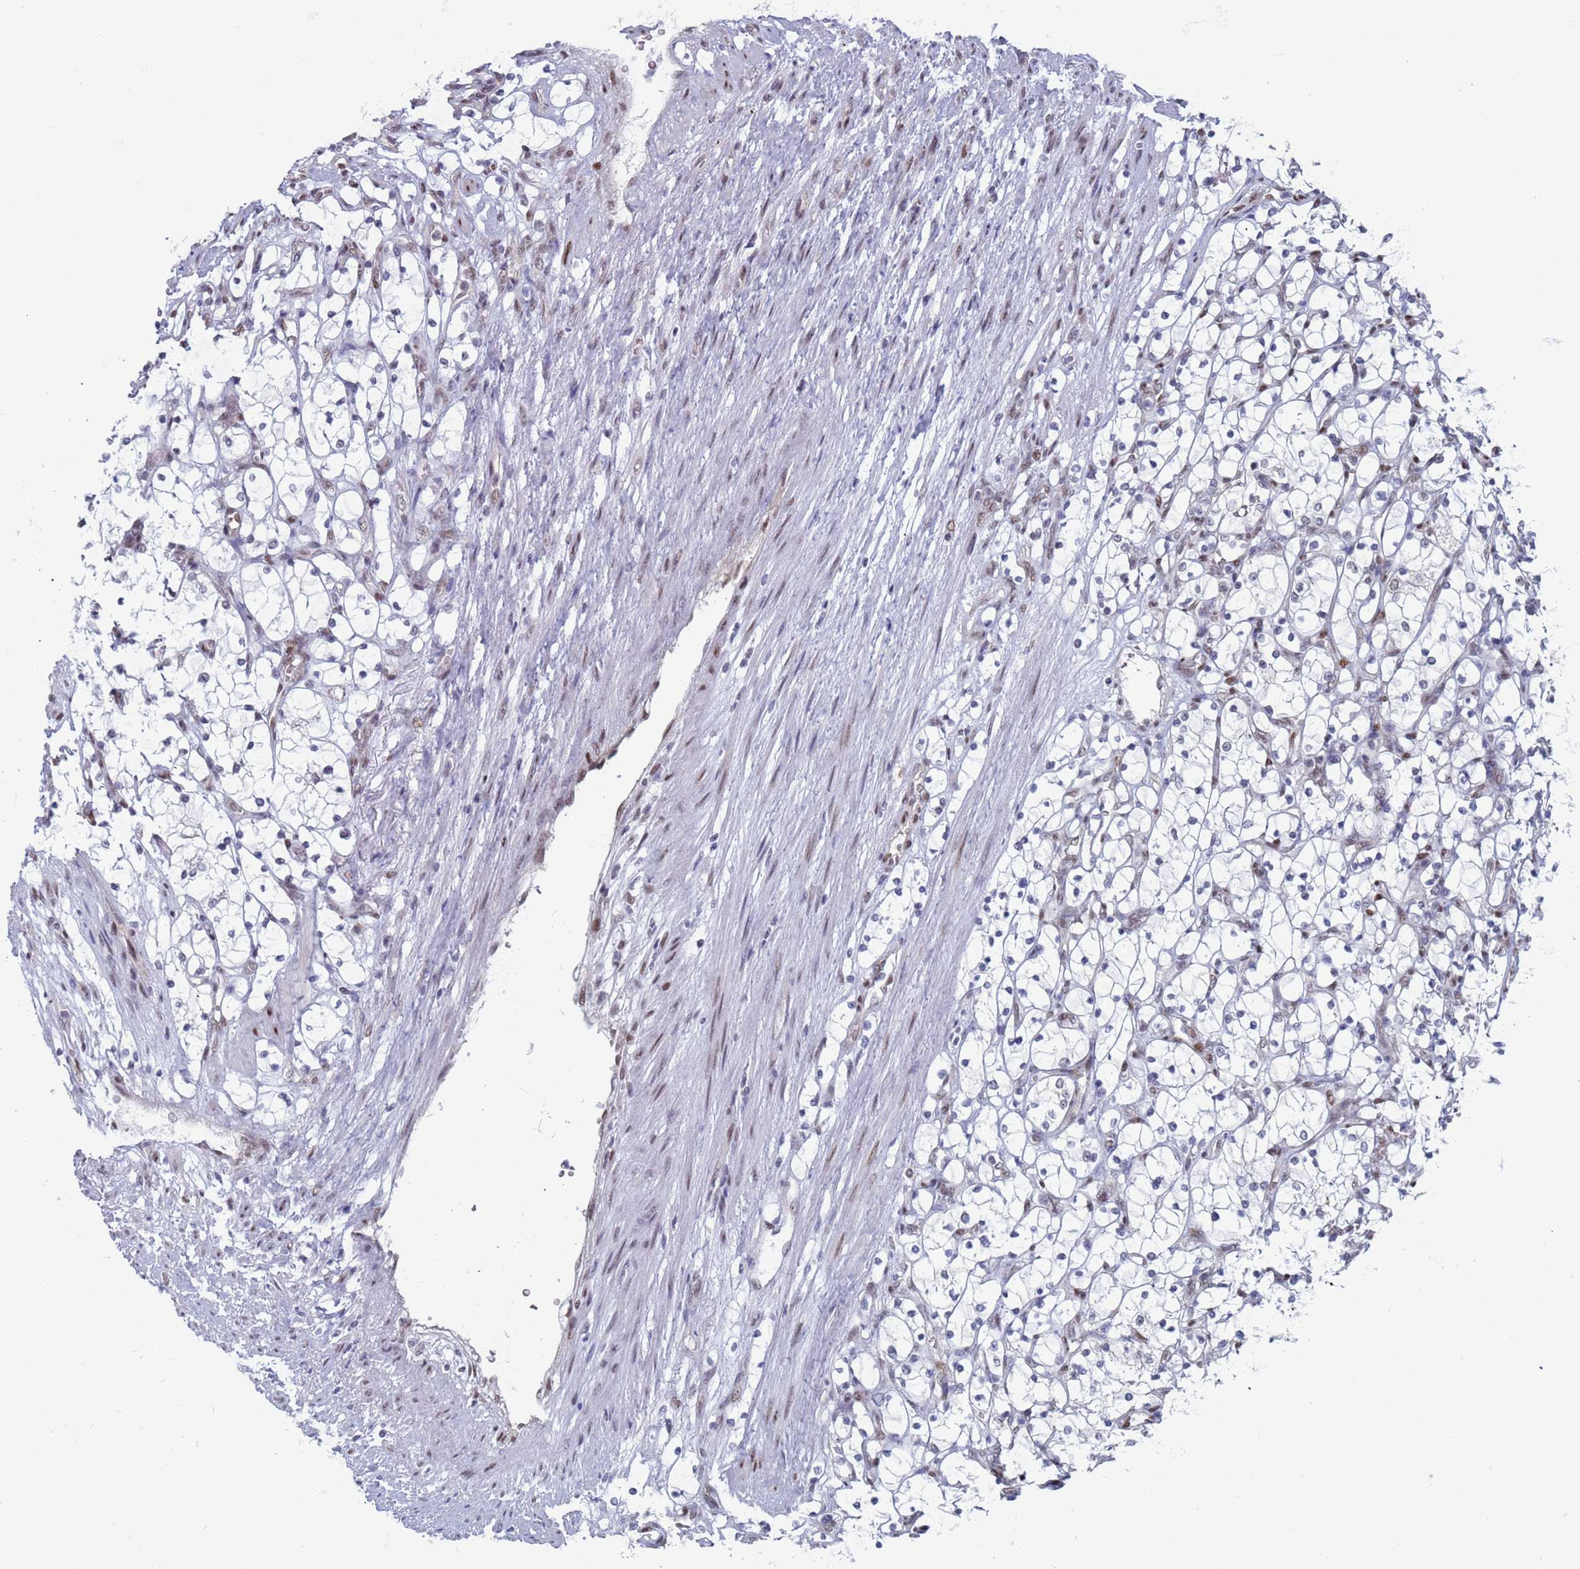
{"staining": {"intensity": "negative", "quantity": "none", "location": "none"}, "tissue": "renal cancer", "cell_type": "Tumor cells", "image_type": "cancer", "snomed": [{"axis": "morphology", "description": "Adenocarcinoma, NOS"}, {"axis": "topography", "description": "Kidney"}], "caption": "Tumor cells are negative for protein expression in human adenocarcinoma (renal).", "gene": "SAE1", "patient": {"sex": "female", "age": 69}}